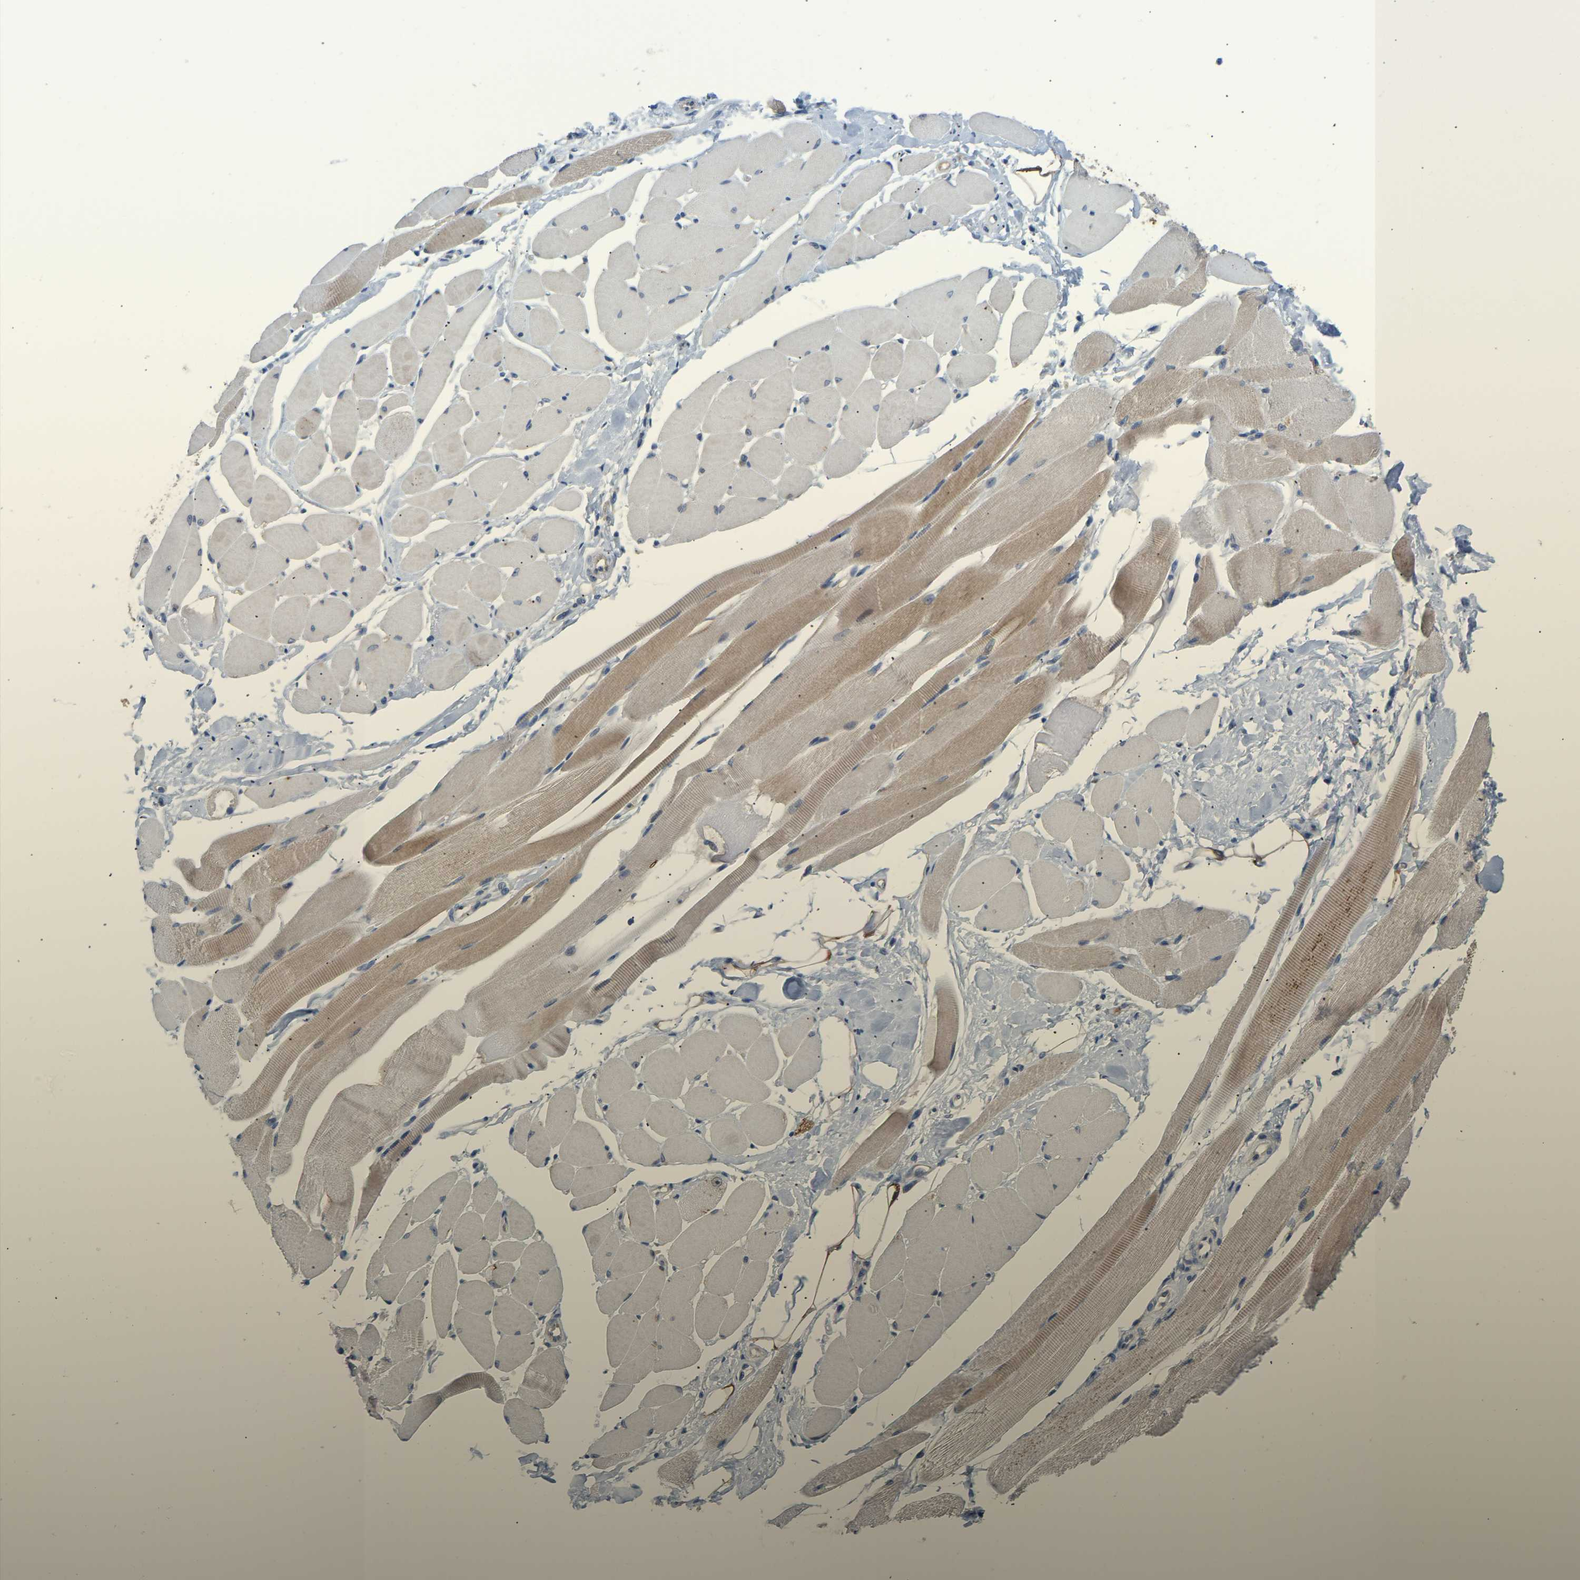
{"staining": {"intensity": "moderate", "quantity": "<25%", "location": "cytoplasmic/membranous"}, "tissue": "skeletal muscle", "cell_type": "Myocytes", "image_type": "normal", "snomed": [{"axis": "morphology", "description": "Normal tissue, NOS"}, {"axis": "topography", "description": "Skeletal muscle"}, {"axis": "topography", "description": "Peripheral nerve tissue"}], "caption": "Myocytes demonstrate low levels of moderate cytoplasmic/membranous staining in about <25% of cells in unremarkable skeletal muscle.", "gene": "ABCA10", "patient": {"sex": "female", "age": 84}}